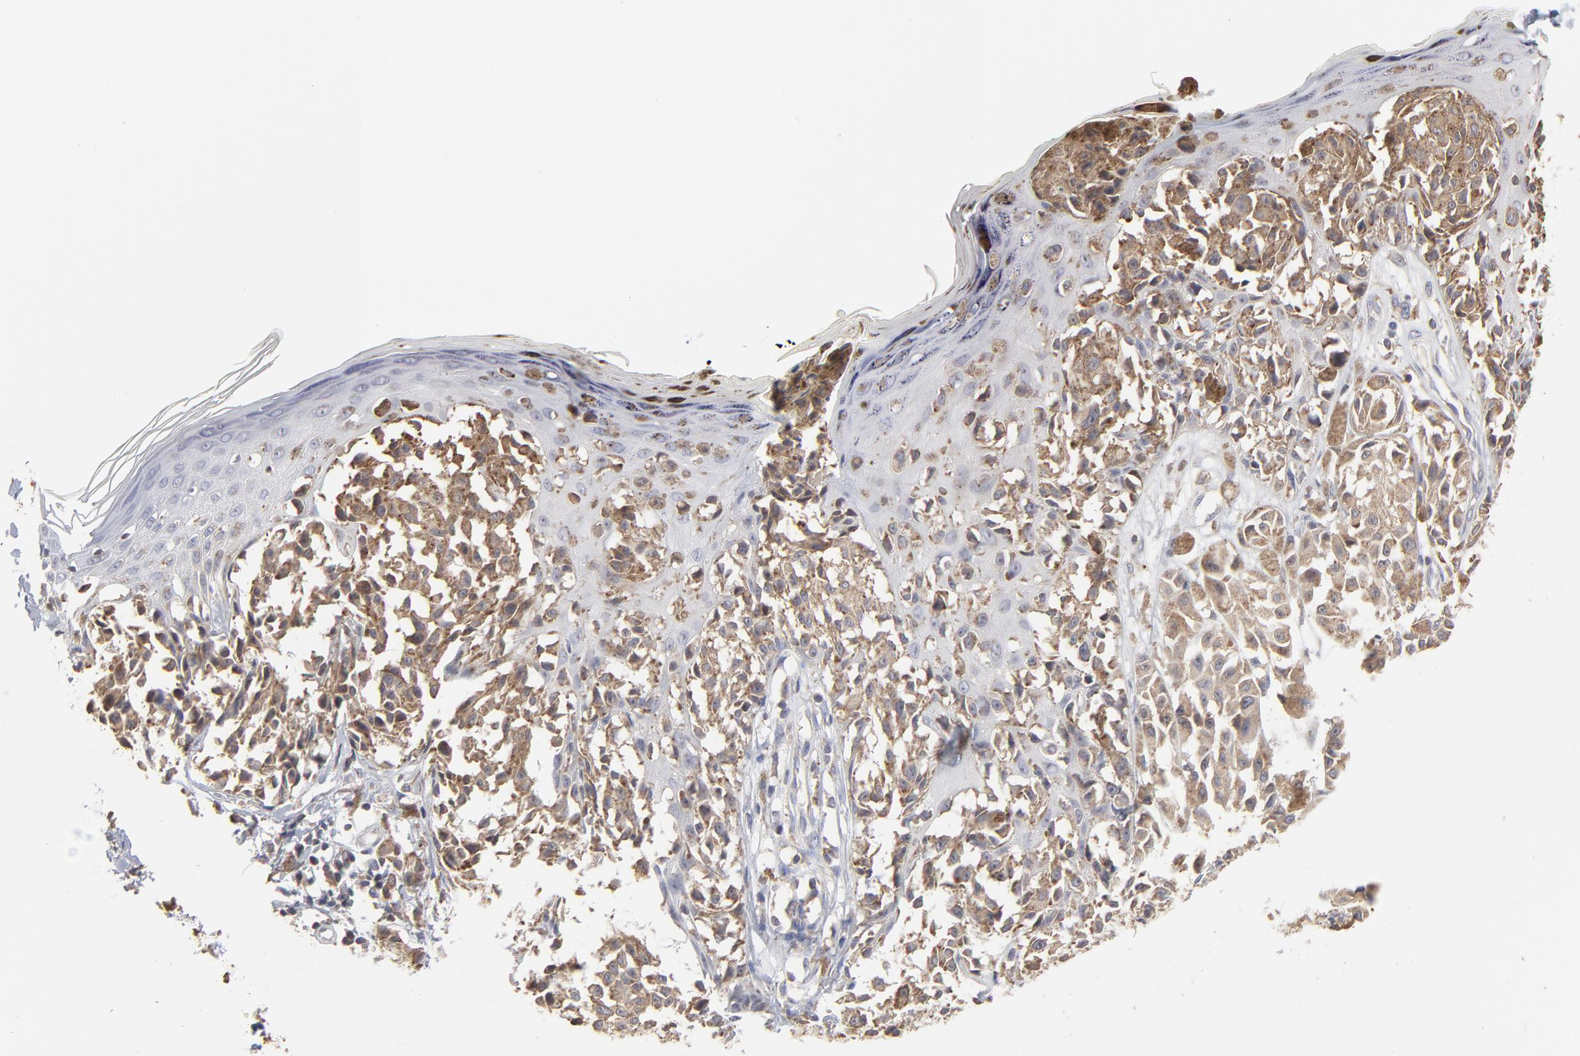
{"staining": {"intensity": "moderate", "quantity": ">75%", "location": "cytoplasmic/membranous"}, "tissue": "melanoma", "cell_type": "Tumor cells", "image_type": "cancer", "snomed": [{"axis": "morphology", "description": "Malignant melanoma, NOS"}, {"axis": "topography", "description": "Skin"}], "caption": "Melanoma tissue reveals moderate cytoplasmic/membranous expression in about >75% of tumor cells", "gene": "RNF213", "patient": {"sex": "female", "age": 38}}